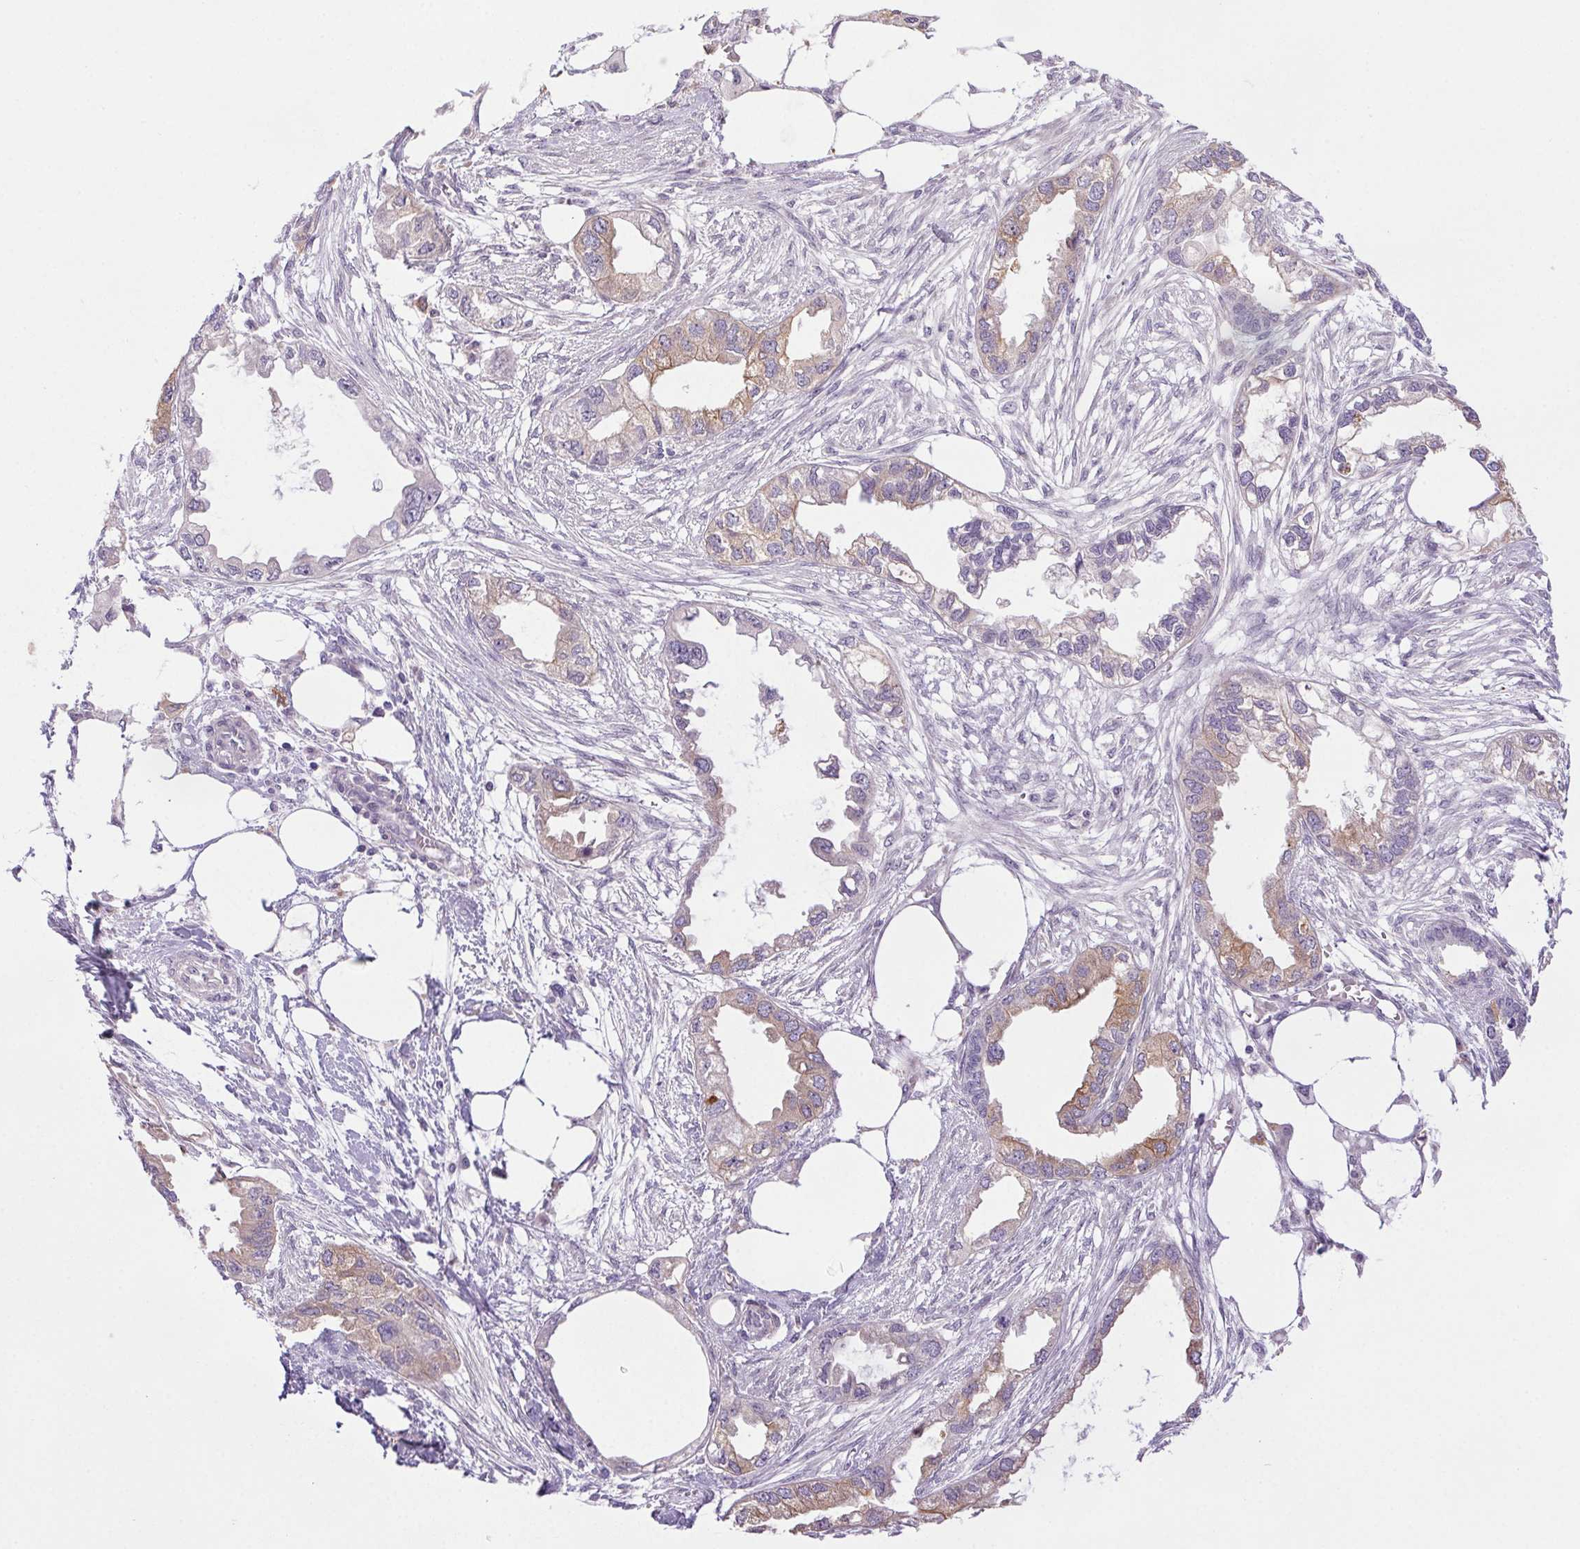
{"staining": {"intensity": "weak", "quantity": "25%-75%", "location": "cytoplasmic/membranous"}, "tissue": "endometrial cancer", "cell_type": "Tumor cells", "image_type": "cancer", "snomed": [{"axis": "morphology", "description": "Adenocarcinoma, NOS"}, {"axis": "morphology", "description": "Adenocarcinoma, metastatic, NOS"}, {"axis": "topography", "description": "Adipose tissue"}, {"axis": "topography", "description": "Endometrium"}], "caption": "Tumor cells show weak cytoplasmic/membranous staining in approximately 25%-75% of cells in endometrial cancer (metastatic adenocarcinoma).", "gene": "LRRTM1", "patient": {"sex": "female", "age": 67}}